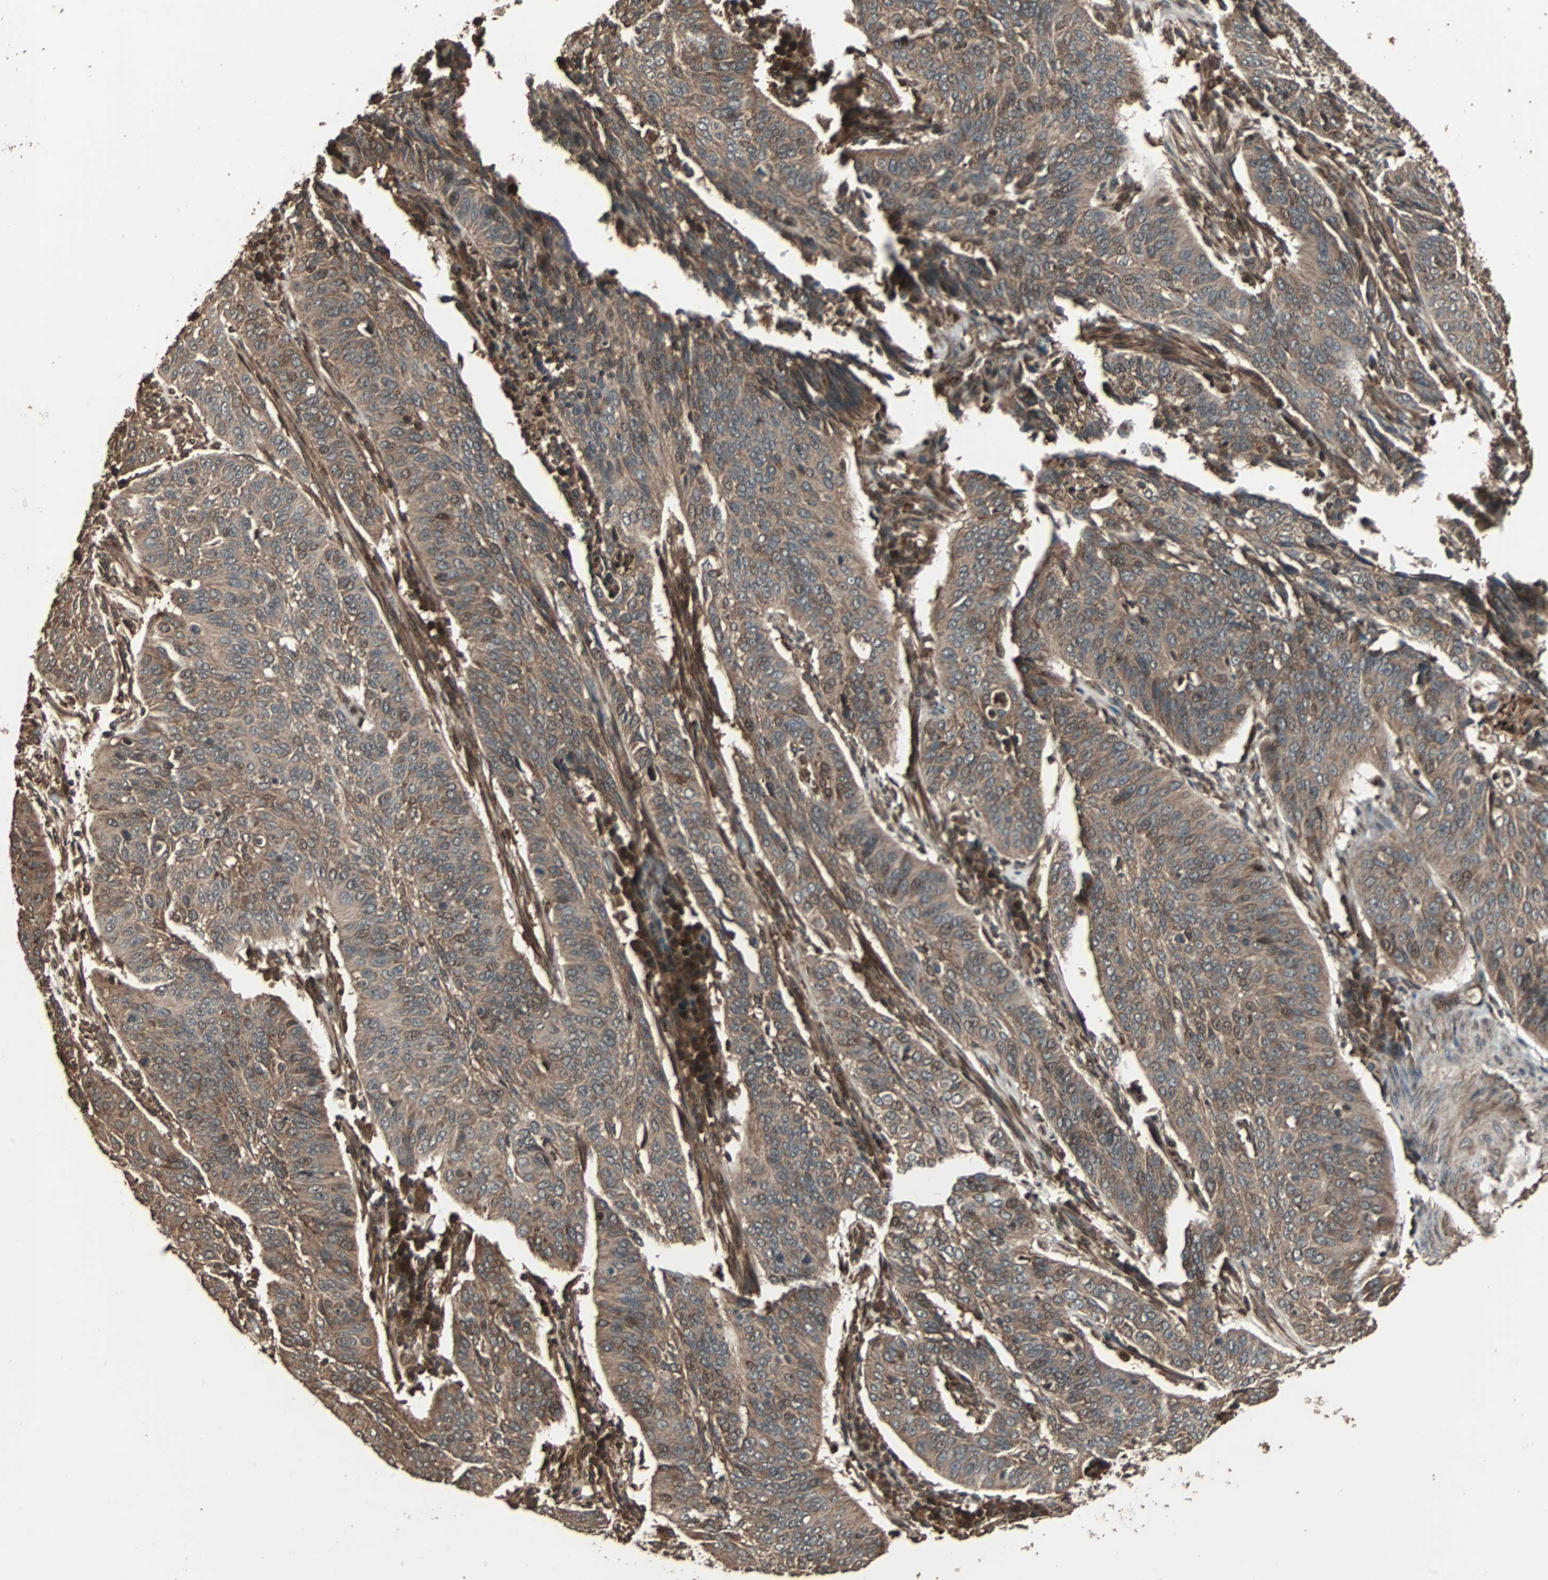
{"staining": {"intensity": "moderate", "quantity": ">75%", "location": "cytoplasmic/membranous"}, "tissue": "cervical cancer", "cell_type": "Tumor cells", "image_type": "cancer", "snomed": [{"axis": "morphology", "description": "Squamous cell carcinoma, NOS"}, {"axis": "topography", "description": "Cervix"}], "caption": "A high-resolution image shows immunohistochemistry (IHC) staining of squamous cell carcinoma (cervical), which exhibits moderate cytoplasmic/membranous positivity in approximately >75% of tumor cells. (Stains: DAB in brown, nuclei in blue, Microscopy: brightfield microscopy at high magnification).", "gene": "LAMTOR5", "patient": {"sex": "female", "age": 39}}